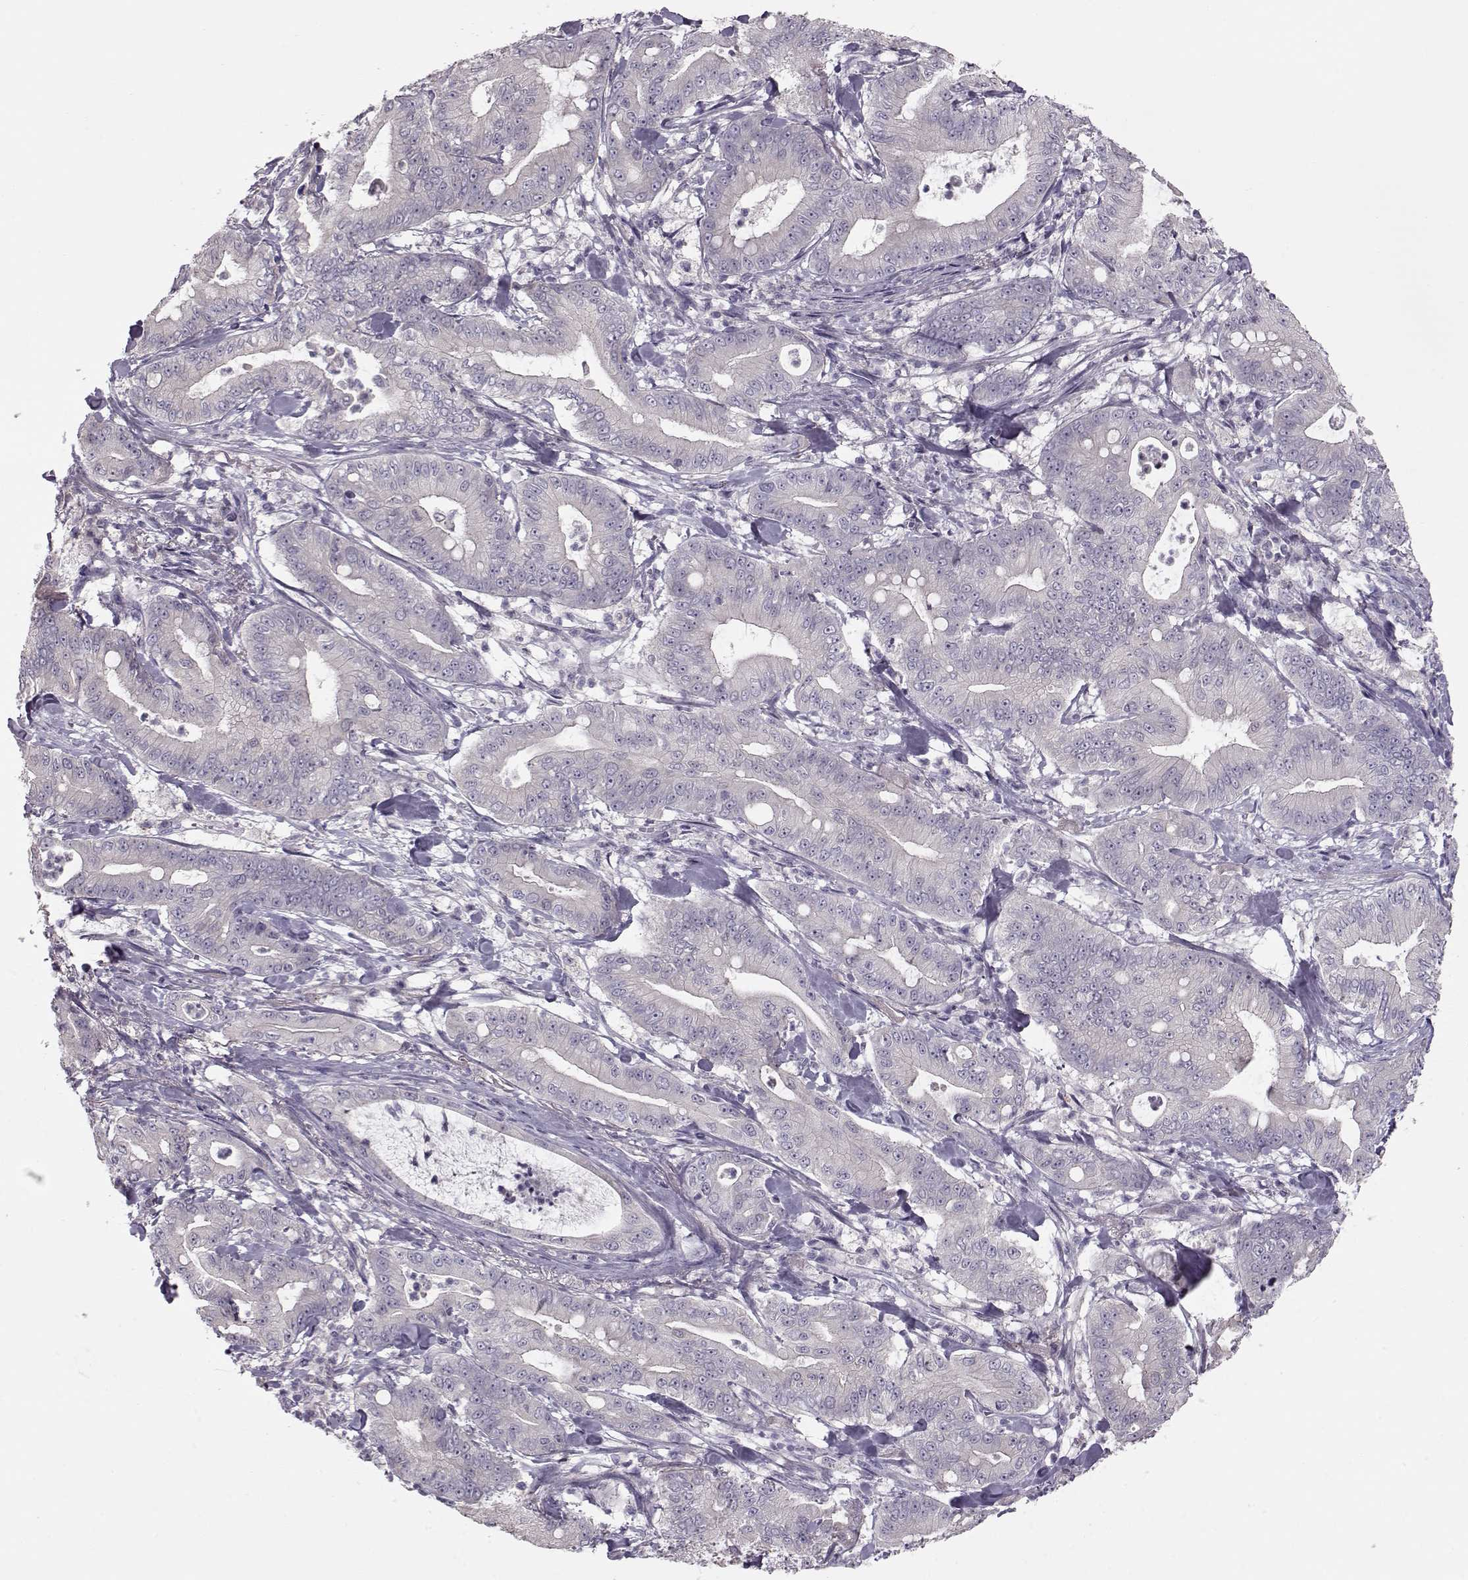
{"staining": {"intensity": "negative", "quantity": "none", "location": "none"}, "tissue": "pancreatic cancer", "cell_type": "Tumor cells", "image_type": "cancer", "snomed": [{"axis": "morphology", "description": "Adenocarcinoma, NOS"}, {"axis": "topography", "description": "Pancreas"}], "caption": "Immunohistochemistry (IHC) of human pancreatic cancer displays no expression in tumor cells.", "gene": "GRK1", "patient": {"sex": "male", "age": 71}}